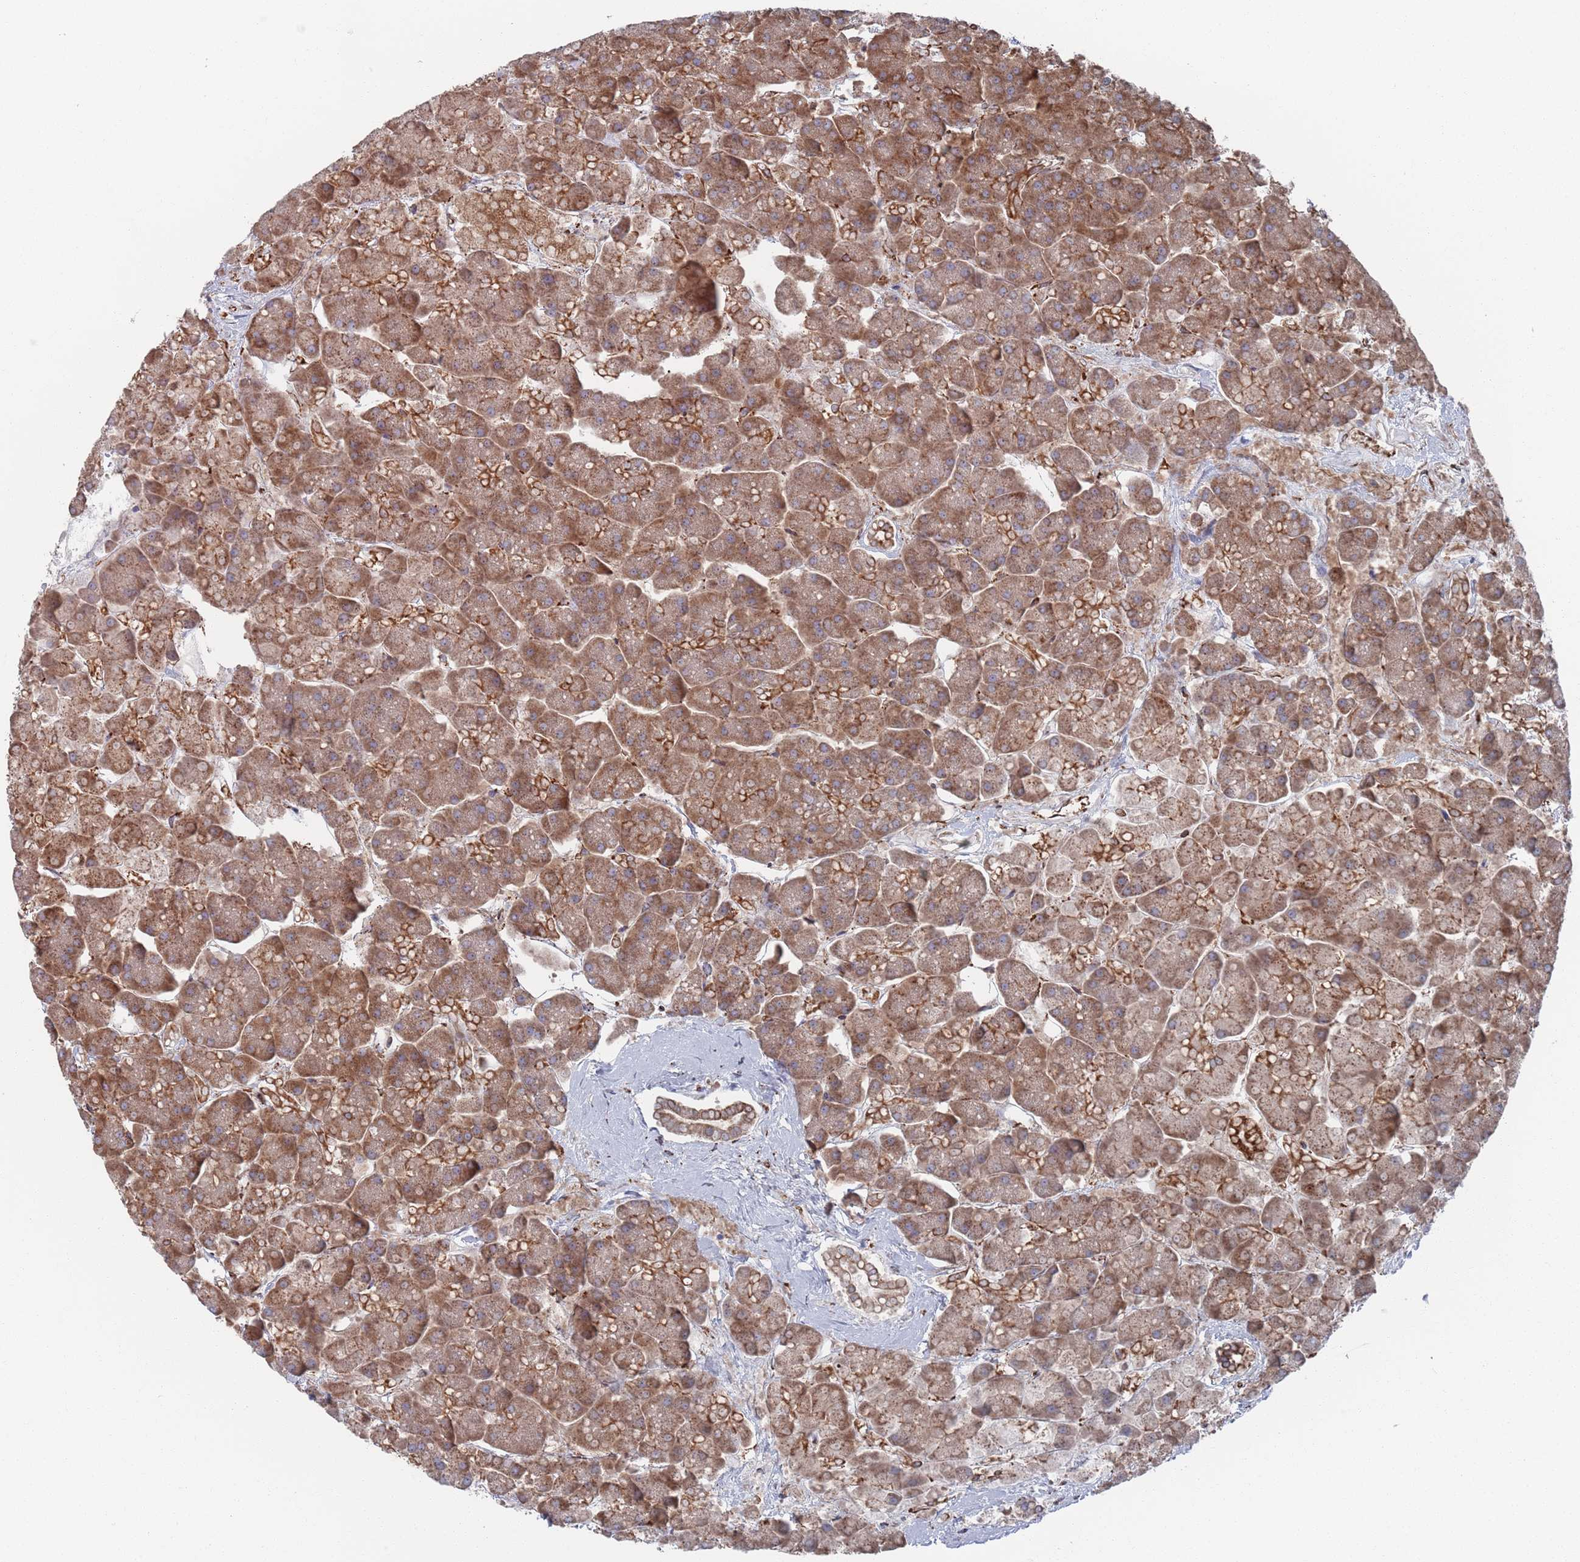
{"staining": {"intensity": "moderate", "quantity": ">75%", "location": "cytoplasmic/membranous"}, "tissue": "pancreas", "cell_type": "Exocrine glandular cells", "image_type": "normal", "snomed": [{"axis": "morphology", "description": "Normal tissue, NOS"}, {"axis": "topography", "description": "Pancreas"}, {"axis": "topography", "description": "Peripheral nerve tissue"}], "caption": "Protein analysis of normal pancreas exhibits moderate cytoplasmic/membranous expression in about >75% of exocrine glandular cells.", "gene": "CCDC106", "patient": {"sex": "male", "age": 54}}